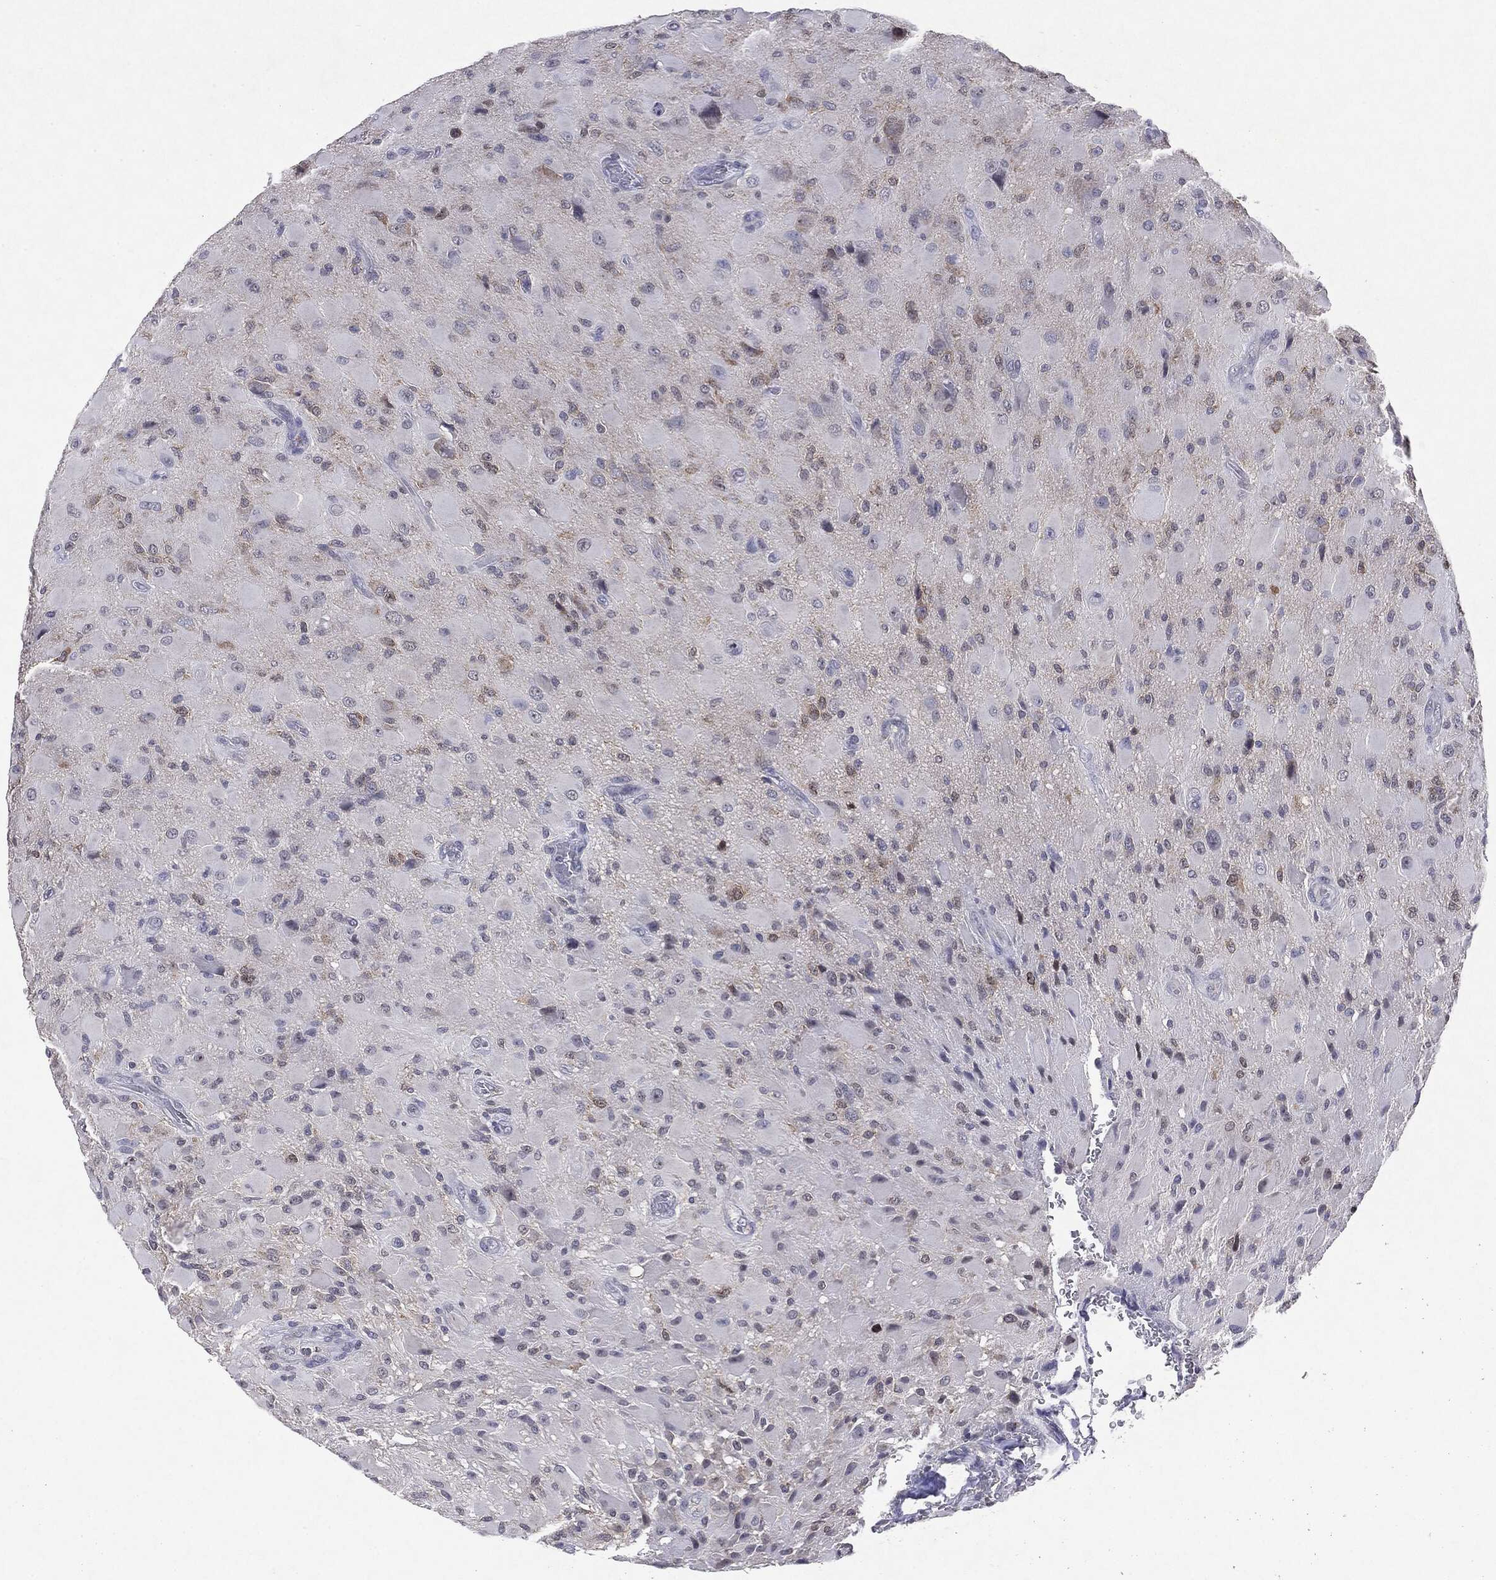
{"staining": {"intensity": "negative", "quantity": "none", "location": "none"}, "tissue": "glioma", "cell_type": "Tumor cells", "image_type": "cancer", "snomed": [{"axis": "morphology", "description": "Glioma, malignant, High grade"}, {"axis": "topography", "description": "Cerebral cortex"}], "caption": "Immunohistochemistry (IHC) image of human malignant high-grade glioma stained for a protein (brown), which displays no staining in tumor cells.", "gene": "KIF2C", "patient": {"sex": "male", "age": 35}}